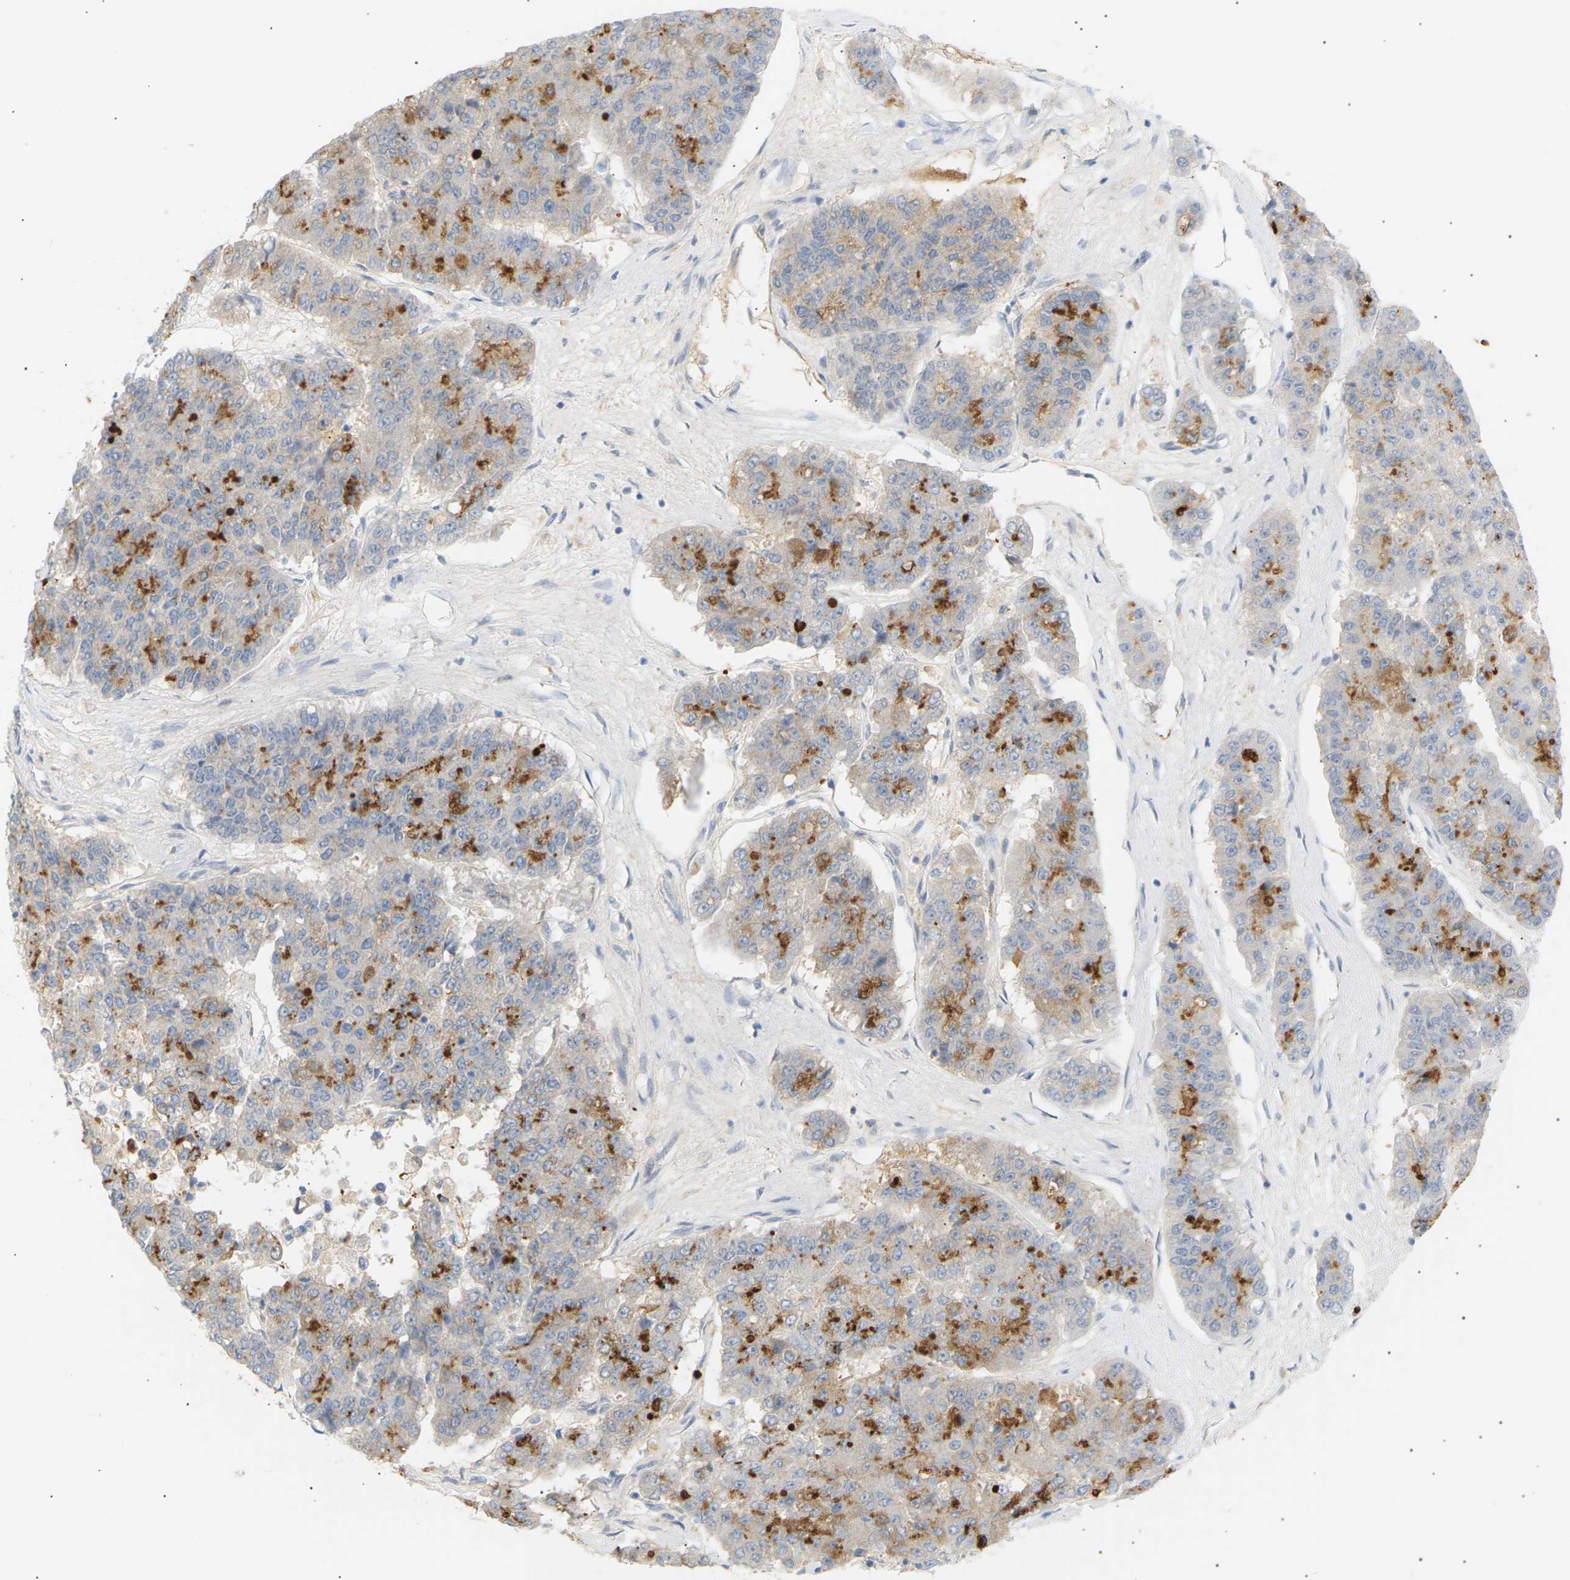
{"staining": {"intensity": "moderate", "quantity": "25%-75%", "location": "cytoplasmic/membranous"}, "tissue": "pancreatic cancer", "cell_type": "Tumor cells", "image_type": "cancer", "snomed": [{"axis": "morphology", "description": "Adenocarcinoma, NOS"}, {"axis": "topography", "description": "Pancreas"}], "caption": "Pancreatic cancer stained for a protein shows moderate cytoplasmic/membranous positivity in tumor cells.", "gene": "CLU", "patient": {"sex": "male", "age": 50}}